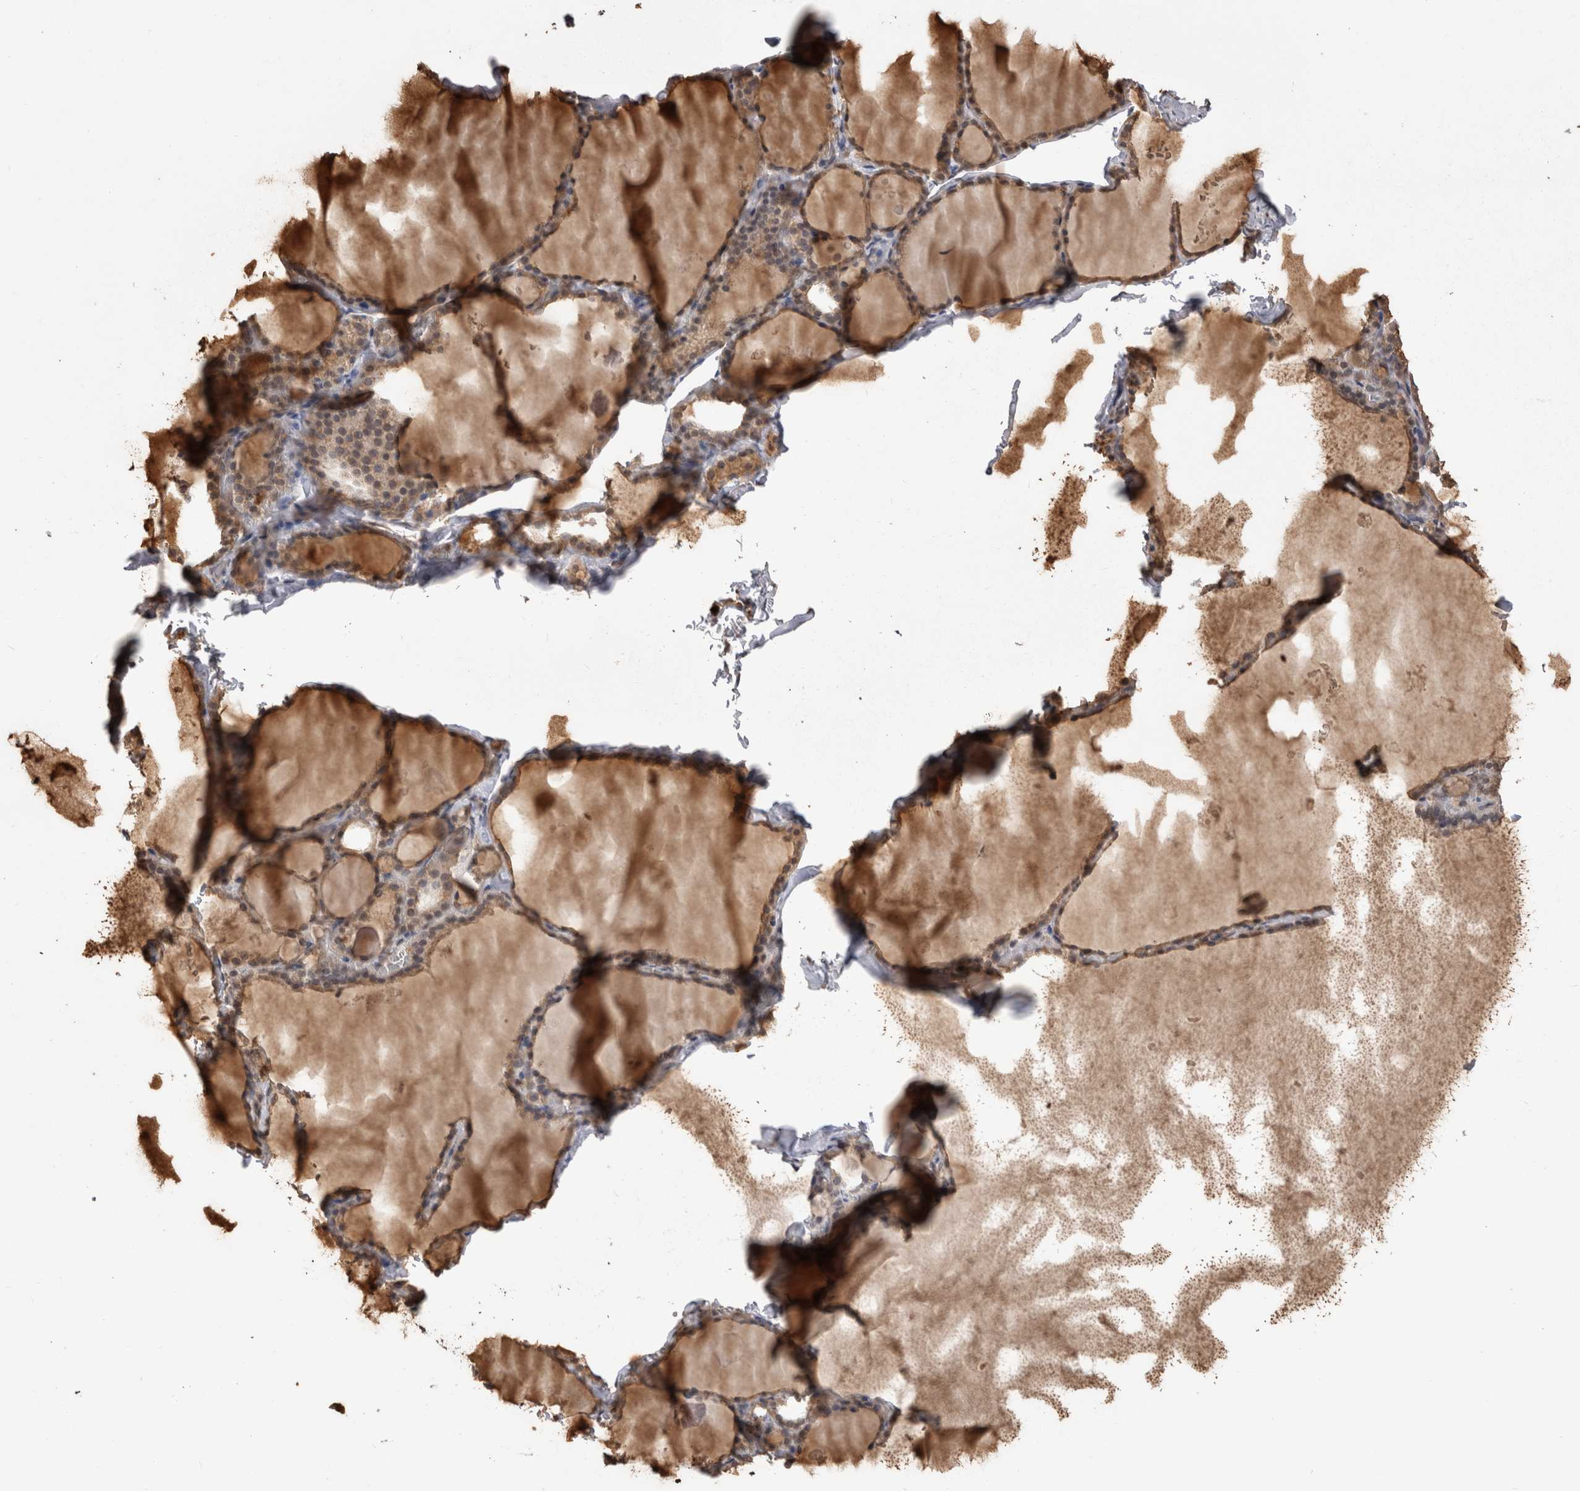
{"staining": {"intensity": "weak", "quantity": ">75%", "location": "cytoplasmic/membranous"}, "tissue": "thyroid gland", "cell_type": "Glandular cells", "image_type": "normal", "snomed": [{"axis": "morphology", "description": "Normal tissue, NOS"}, {"axis": "topography", "description": "Thyroid gland"}], "caption": "An IHC photomicrograph of unremarkable tissue is shown. Protein staining in brown shows weak cytoplasmic/membranous positivity in thyroid gland within glandular cells. (DAB (3,3'-diaminobenzidine) IHC, brown staining for protein, blue staining for nuclei).", "gene": "PAK4", "patient": {"sex": "male", "age": 56}}